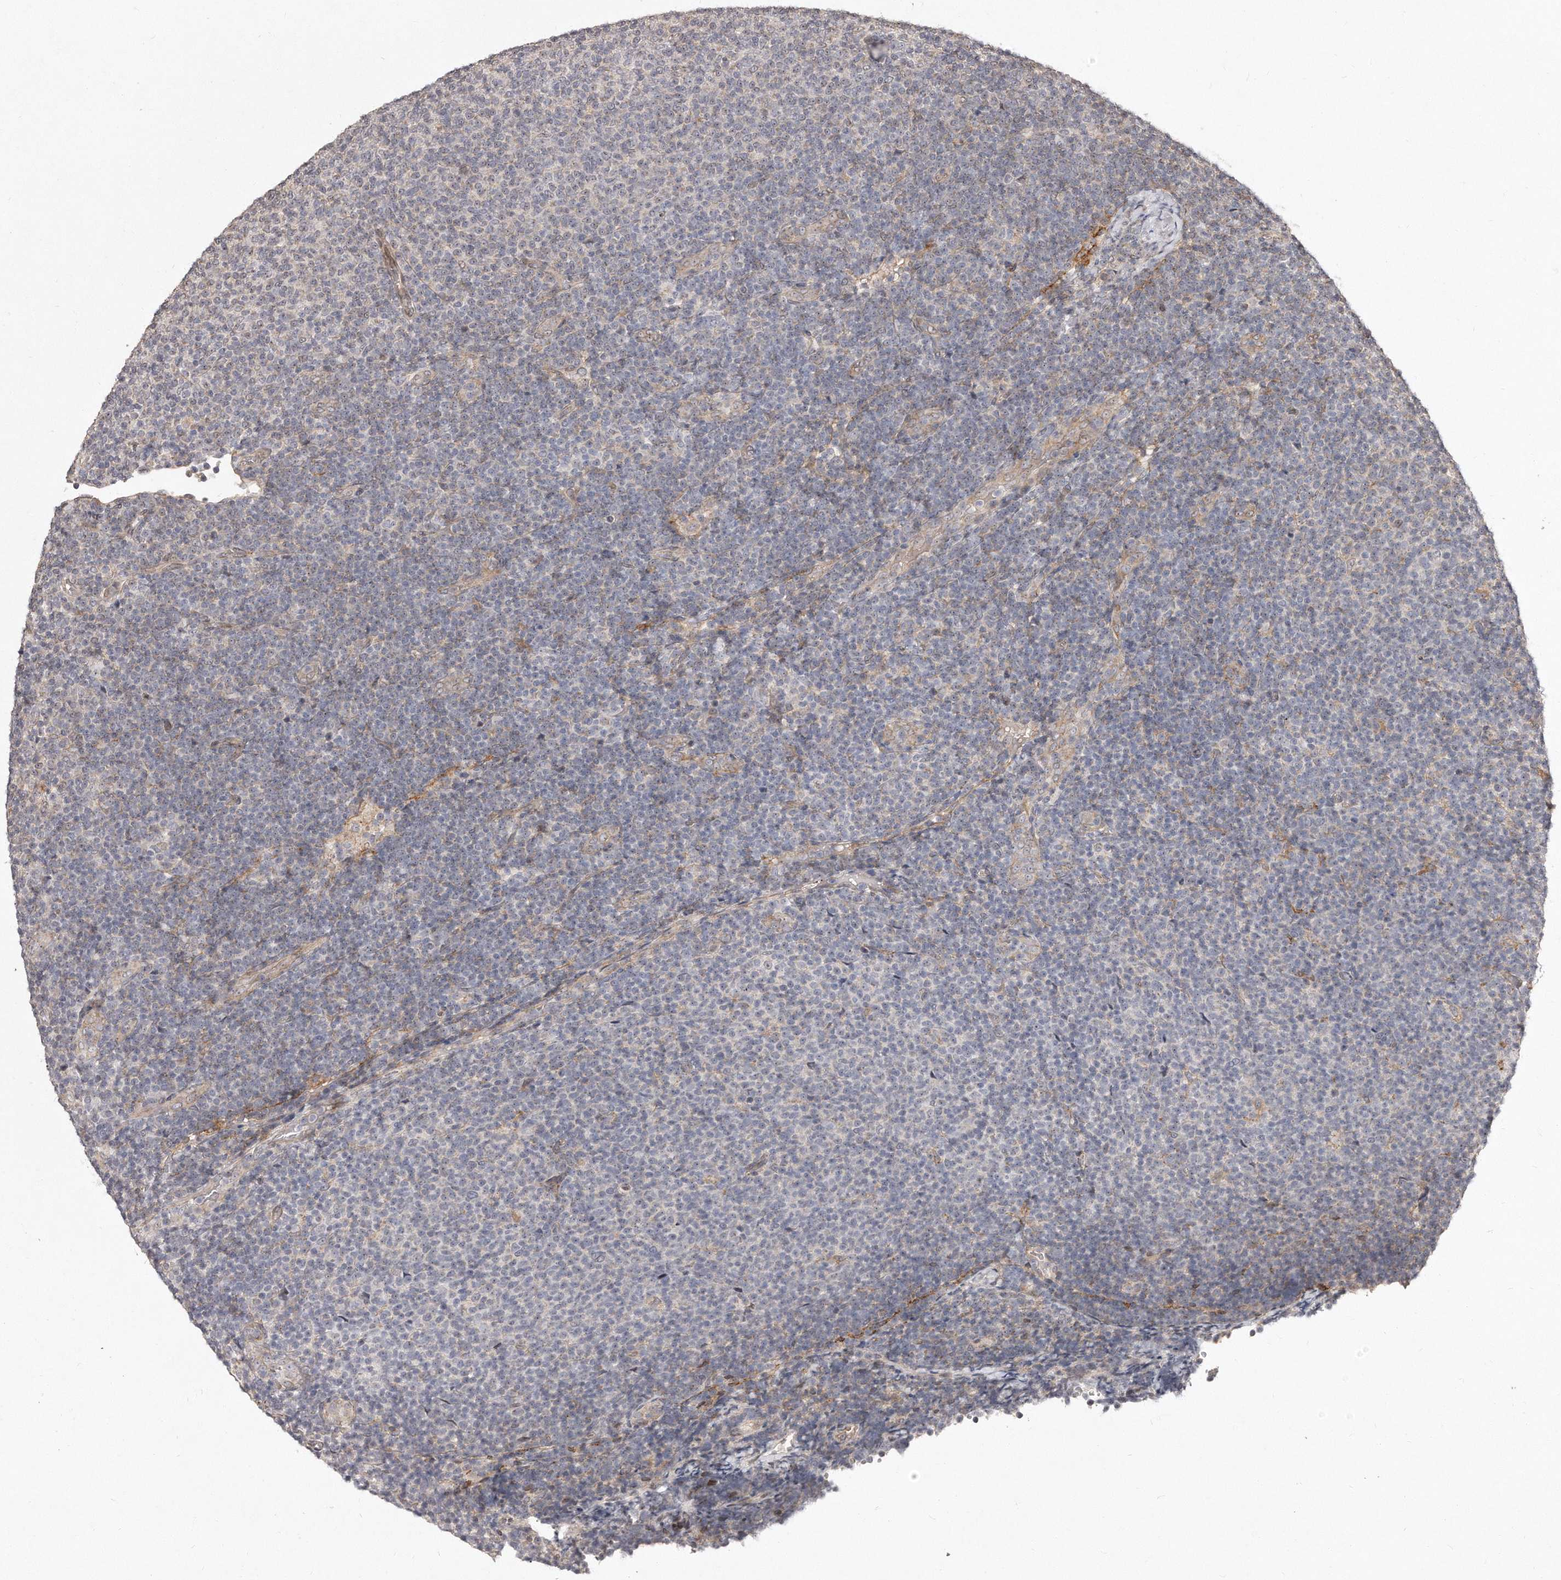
{"staining": {"intensity": "negative", "quantity": "none", "location": "none"}, "tissue": "lymphoma", "cell_type": "Tumor cells", "image_type": "cancer", "snomed": [{"axis": "morphology", "description": "Malignant lymphoma, non-Hodgkin's type, Low grade"}, {"axis": "topography", "description": "Lymph node"}], "caption": "Tumor cells are negative for protein expression in human lymphoma.", "gene": "HASPIN", "patient": {"sex": "male", "age": 66}}